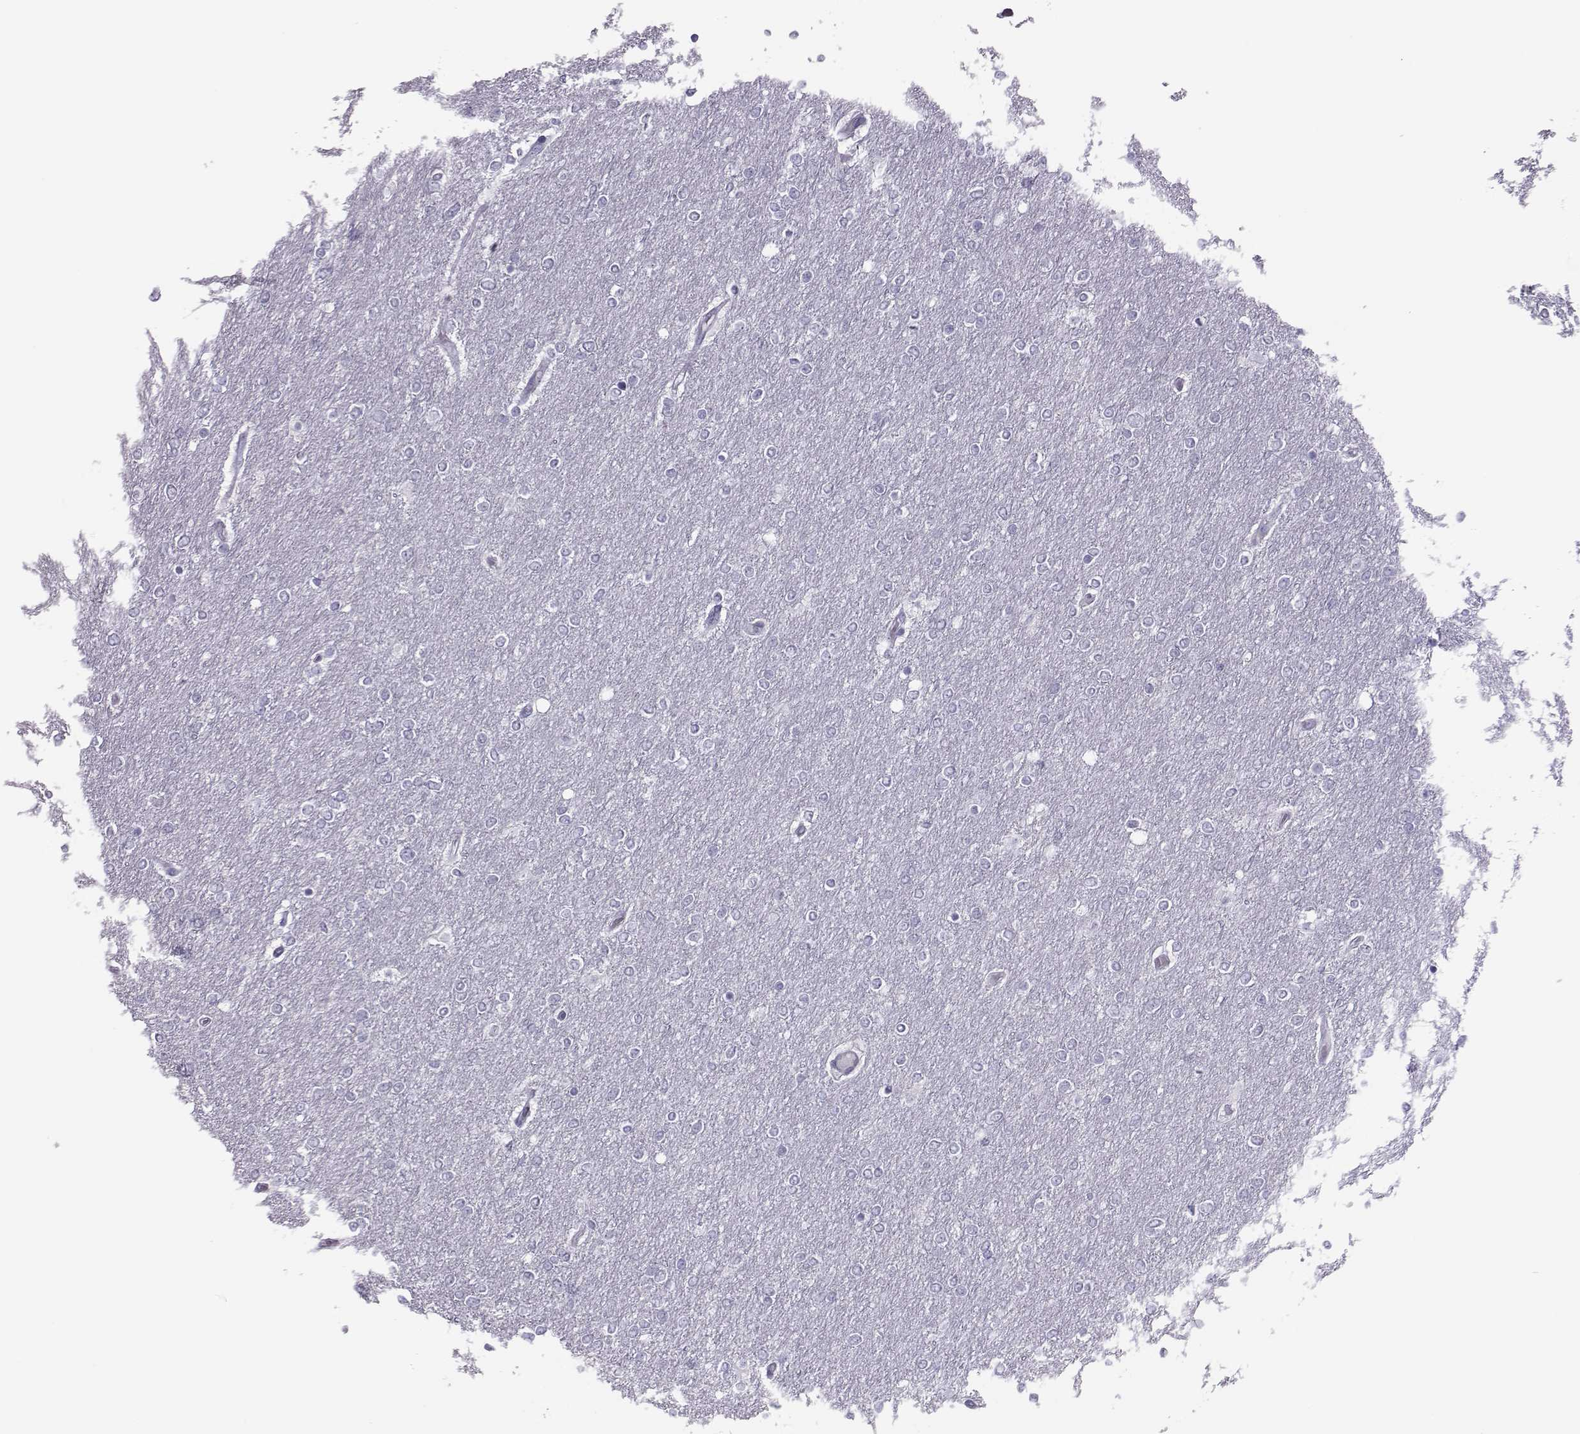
{"staining": {"intensity": "negative", "quantity": "none", "location": "none"}, "tissue": "glioma", "cell_type": "Tumor cells", "image_type": "cancer", "snomed": [{"axis": "morphology", "description": "Glioma, malignant, High grade"}, {"axis": "topography", "description": "Brain"}], "caption": "An IHC micrograph of malignant glioma (high-grade) is shown. There is no staining in tumor cells of malignant glioma (high-grade). (Stains: DAB immunohistochemistry with hematoxylin counter stain, Microscopy: brightfield microscopy at high magnification).", "gene": "TRPM7", "patient": {"sex": "female", "age": 61}}